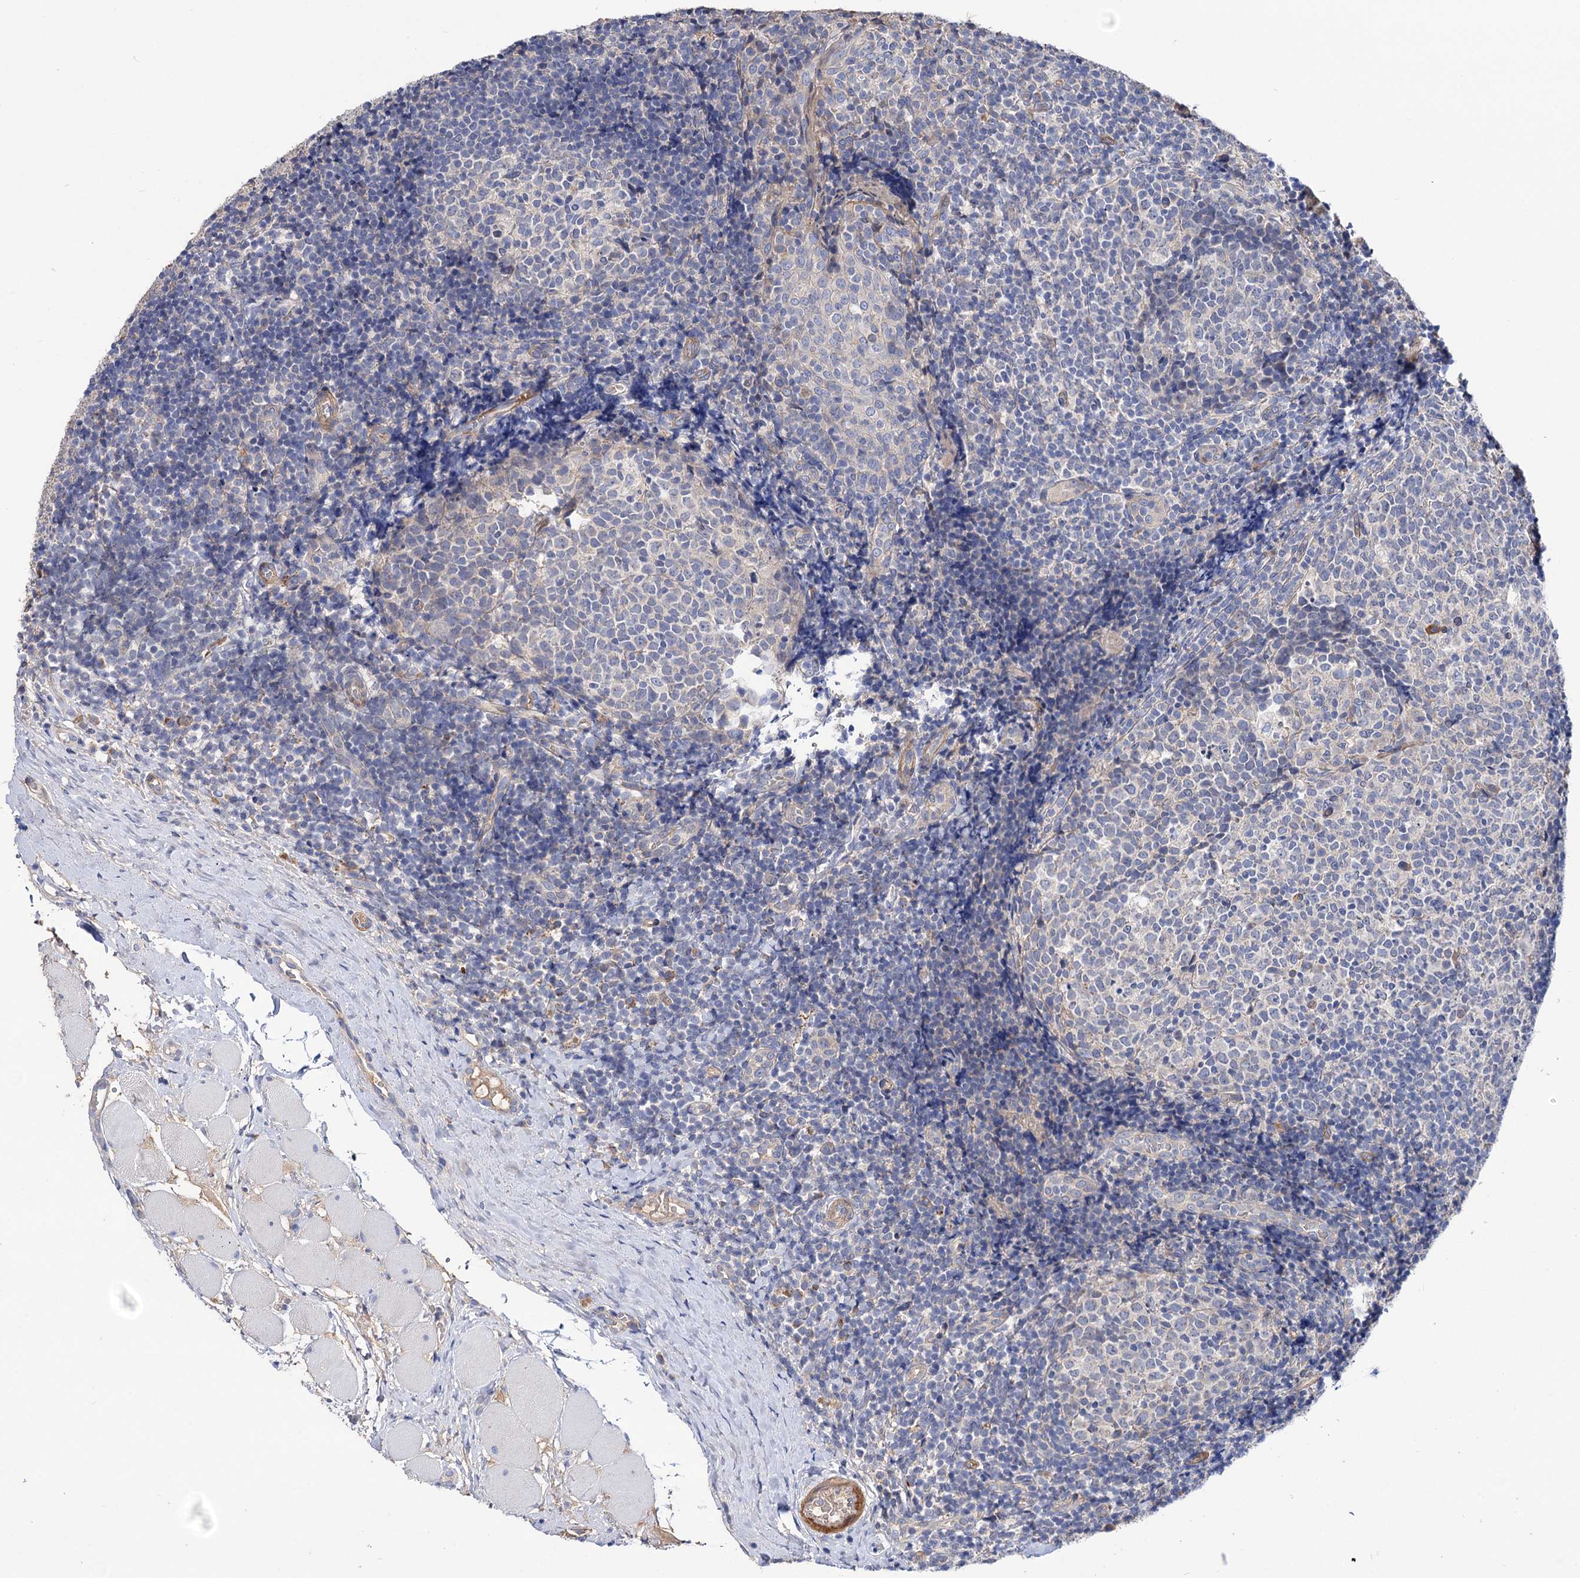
{"staining": {"intensity": "negative", "quantity": "none", "location": "none"}, "tissue": "tonsil", "cell_type": "Germinal center cells", "image_type": "normal", "snomed": [{"axis": "morphology", "description": "Normal tissue, NOS"}, {"axis": "topography", "description": "Tonsil"}], "caption": "DAB (3,3'-diaminobenzidine) immunohistochemical staining of normal human tonsil shows no significant staining in germinal center cells.", "gene": "NUDCD2", "patient": {"sex": "female", "age": 19}}